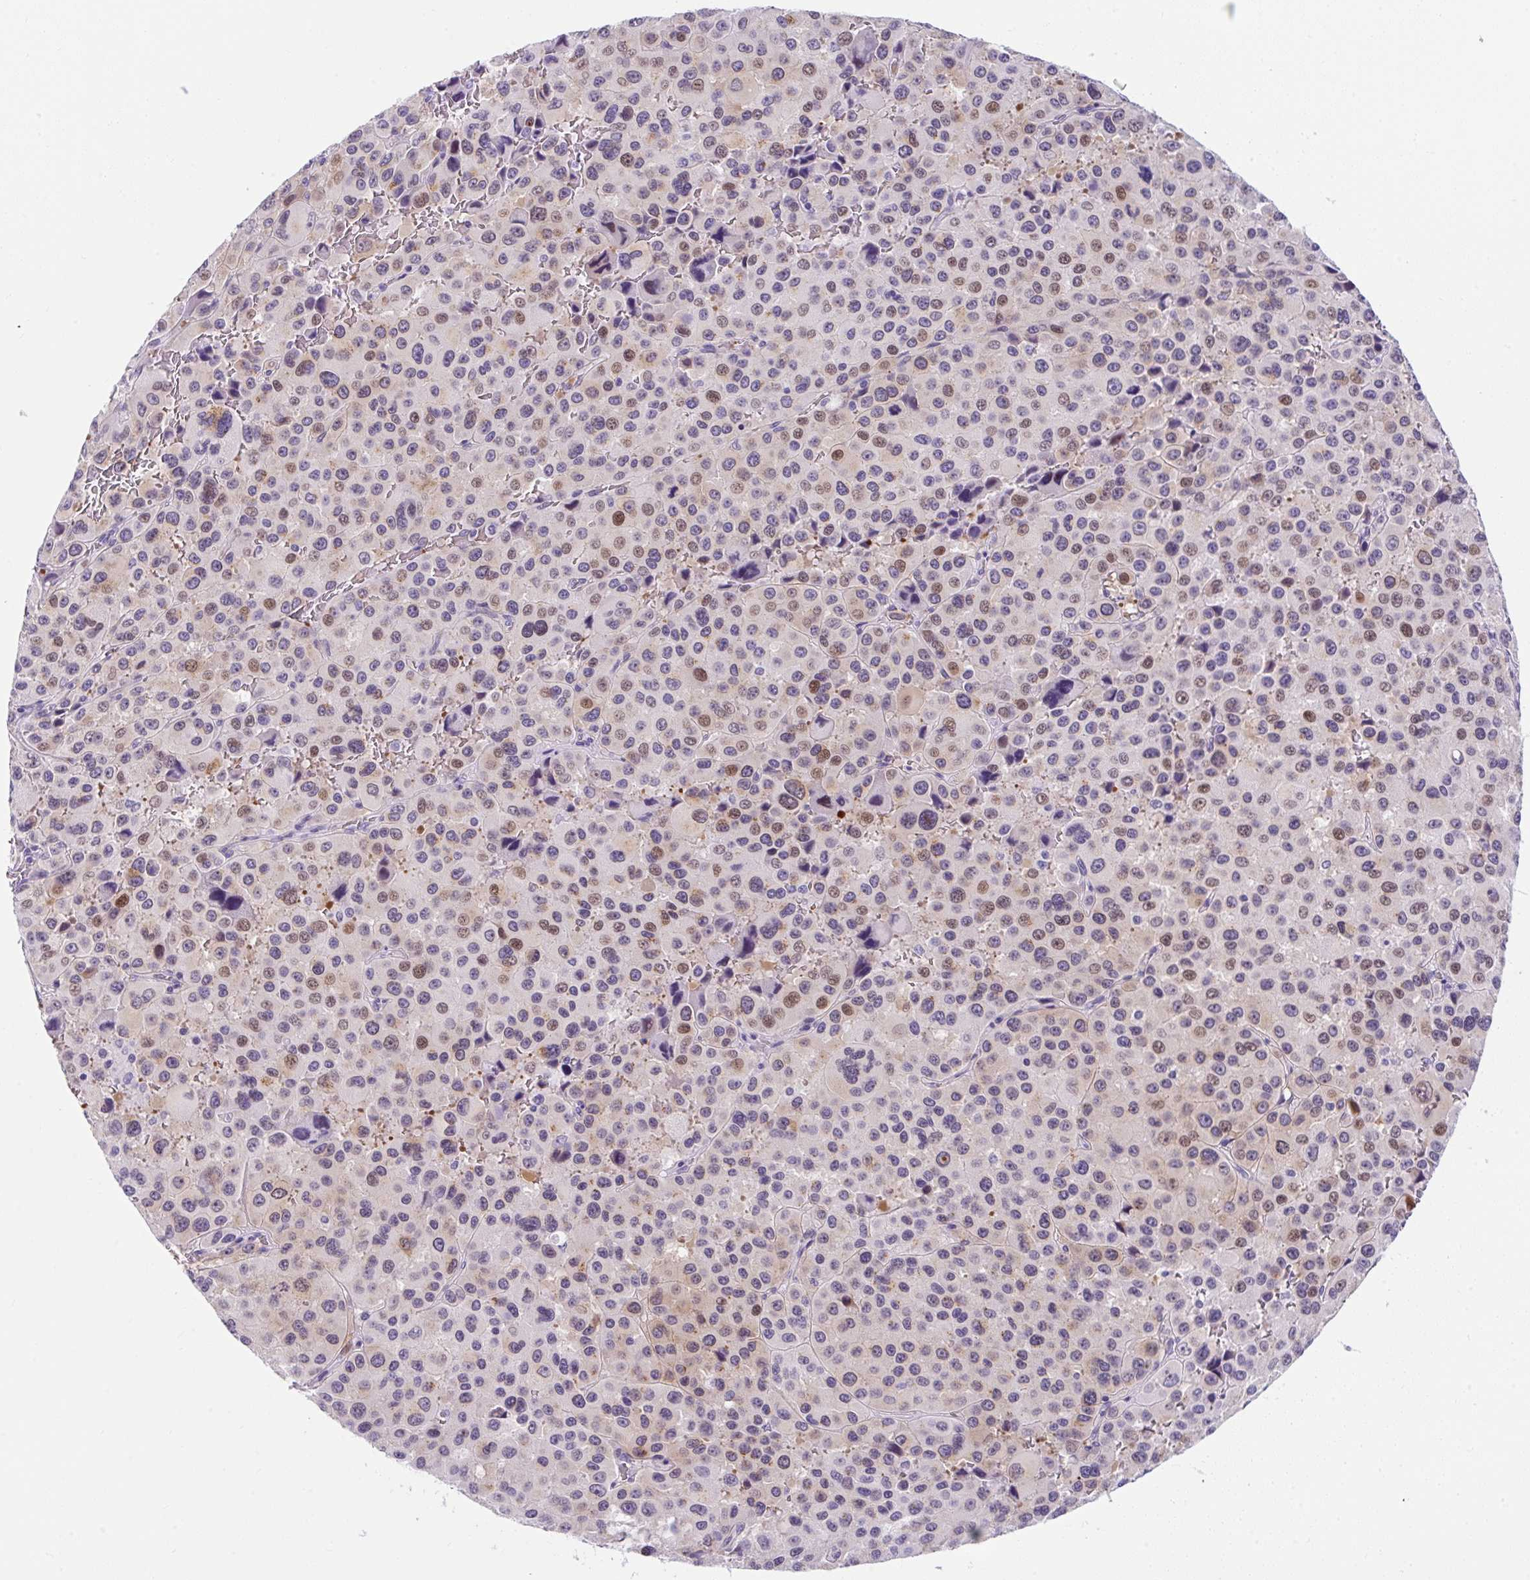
{"staining": {"intensity": "moderate", "quantity": "<25%", "location": "nuclear"}, "tissue": "melanoma", "cell_type": "Tumor cells", "image_type": "cancer", "snomed": [{"axis": "morphology", "description": "Malignant melanoma, Metastatic site"}, {"axis": "topography", "description": "Lymph node"}], "caption": "High-power microscopy captured an IHC image of malignant melanoma (metastatic site), revealing moderate nuclear positivity in about <25% of tumor cells. Using DAB (3,3'-diaminobenzidine) (brown) and hematoxylin (blue) stains, captured at high magnification using brightfield microscopy.", "gene": "GOLGA8A", "patient": {"sex": "female", "age": 65}}